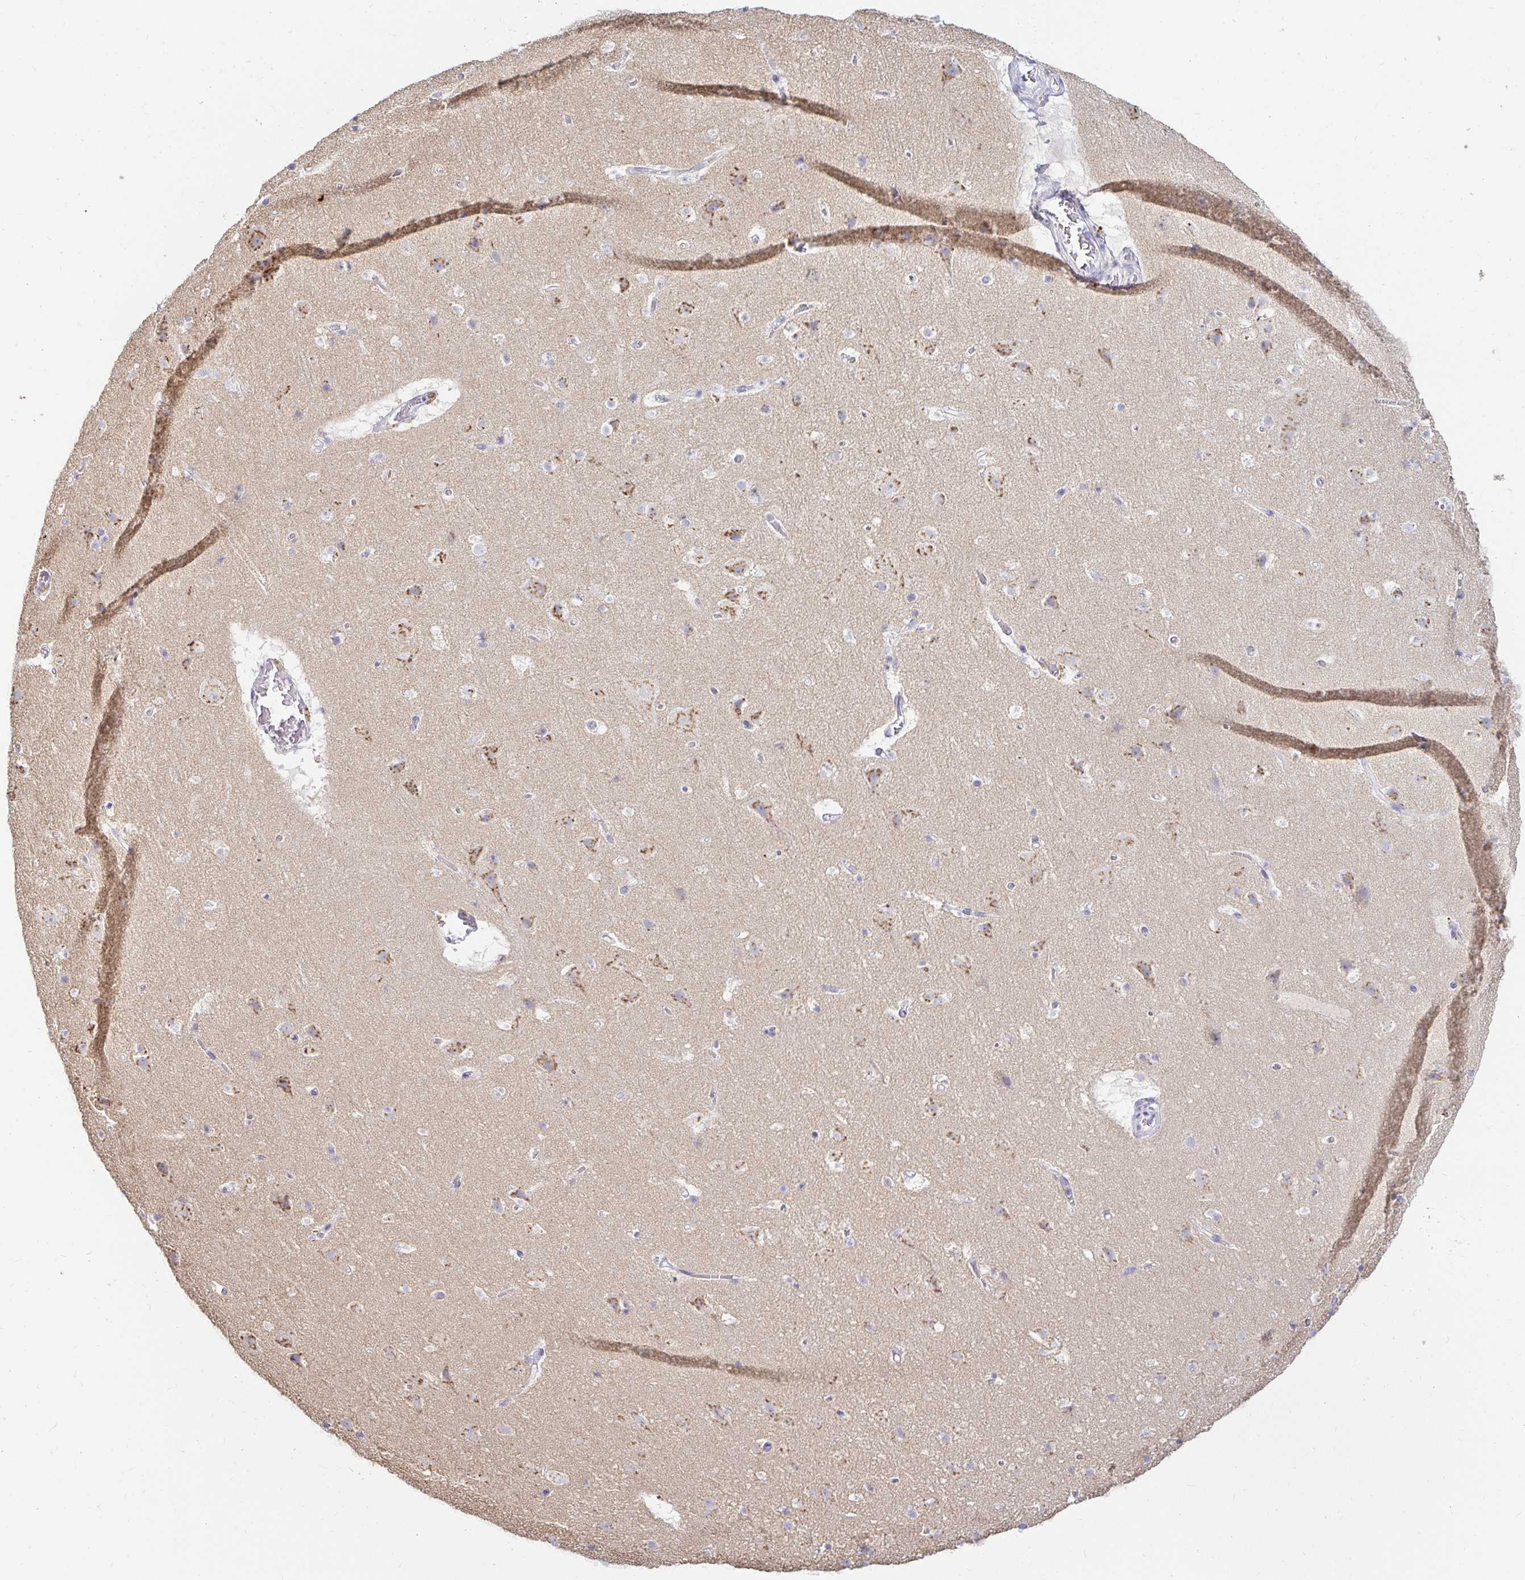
{"staining": {"intensity": "negative", "quantity": "none", "location": "none"}, "tissue": "cerebral cortex", "cell_type": "Endothelial cells", "image_type": "normal", "snomed": [{"axis": "morphology", "description": "Normal tissue, NOS"}, {"axis": "topography", "description": "Cerebral cortex"}], "caption": "The histopathology image shows no significant staining in endothelial cells of cerebral cortex. (DAB (3,3'-diaminobenzidine) IHC with hematoxylin counter stain).", "gene": "OR51D1", "patient": {"sex": "female", "age": 42}}